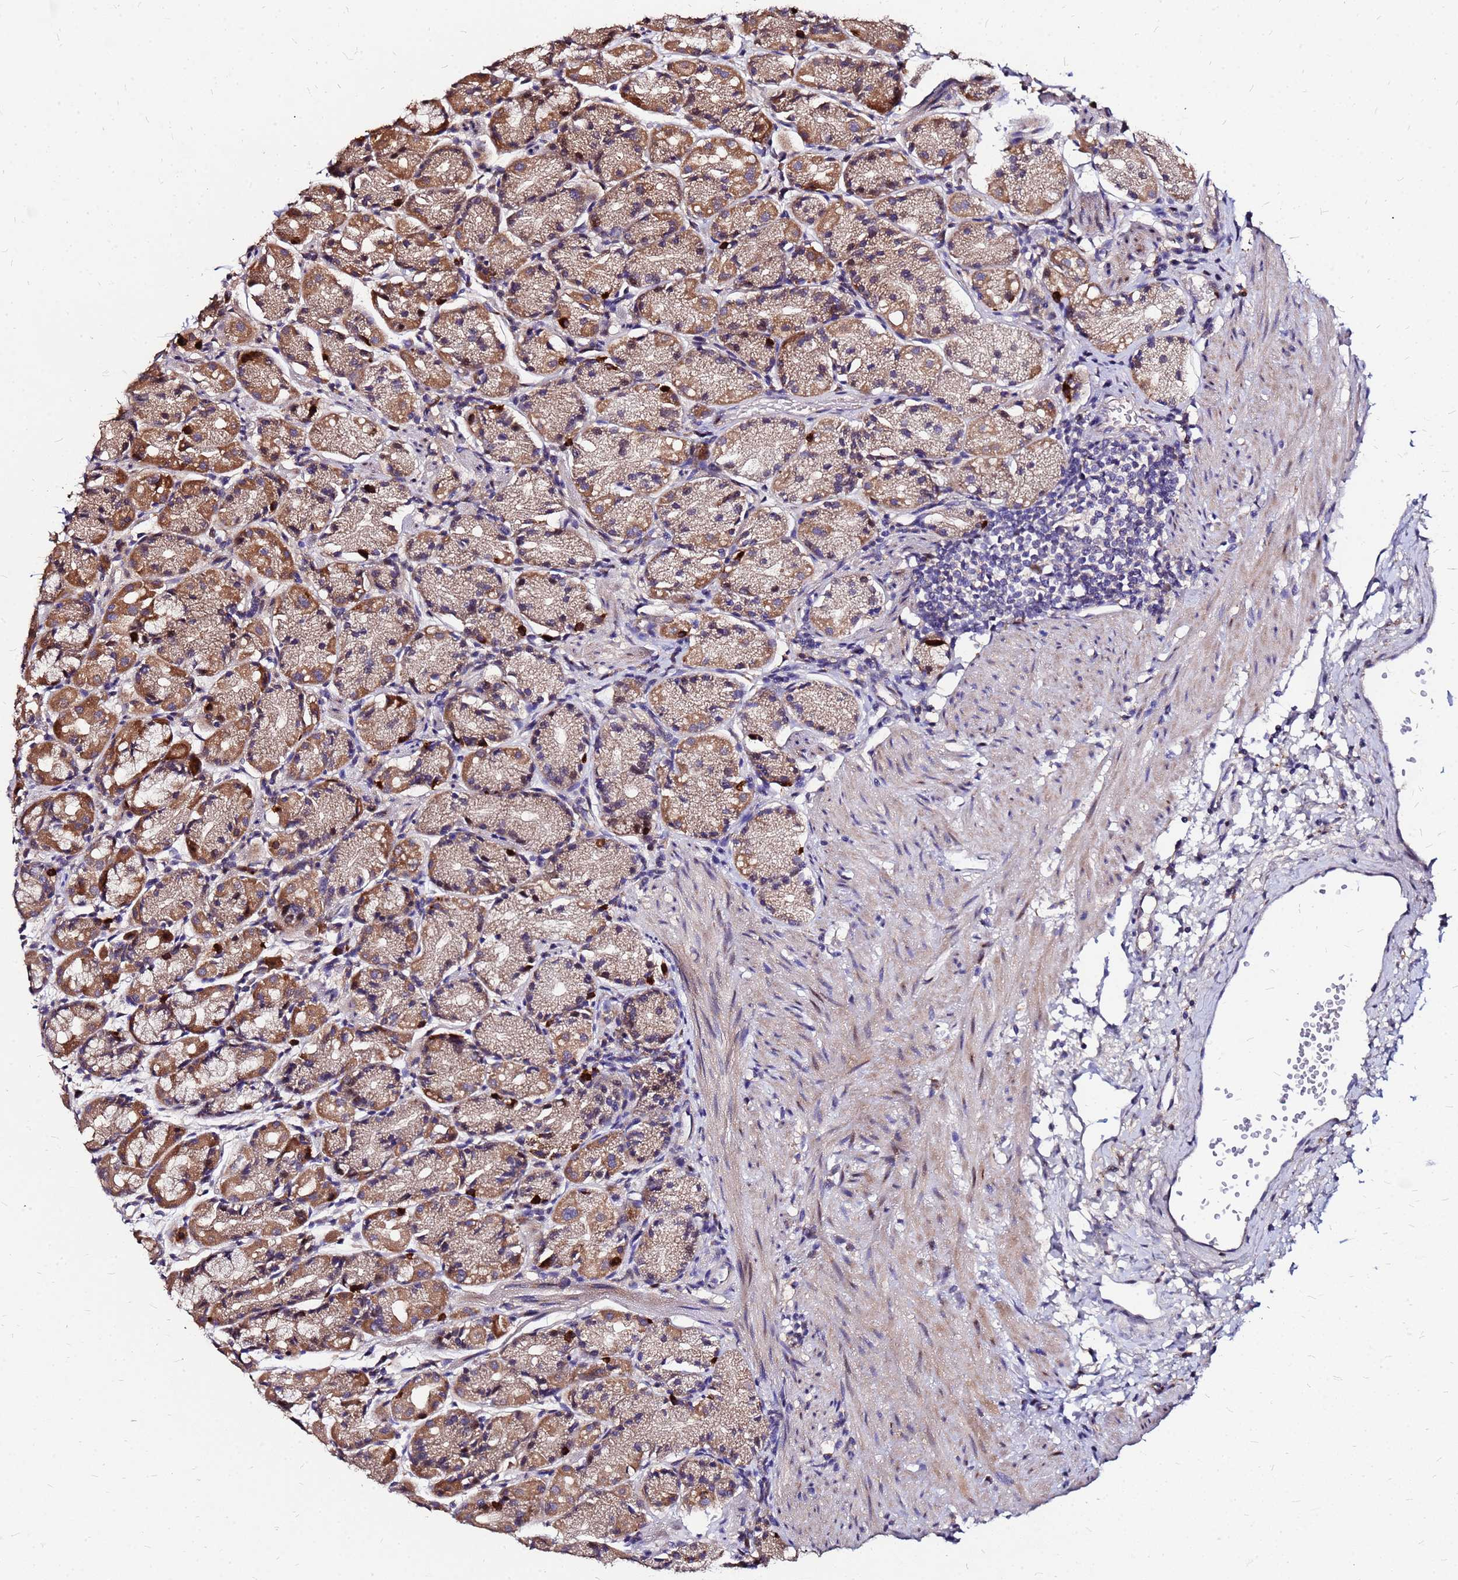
{"staining": {"intensity": "moderate", "quantity": ">75%", "location": "cytoplasmic/membranous"}, "tissue": "stomach", "cell_type": "Glandular cells", "image_type": "normal", "snomed": [{"axis": "morphology", "description": "Normal tissue, NOS"}, {"axis": "topography", "description": "Stomach, upper"}], "caption": "Stomach stained with immunohistochemistry (IHC) exhibits moderate cytoplasmic/membranous expression in about >75% of glandular cells.", "gene": "ARHGEF35", "patient": {"sex": "male", "age": 47}}